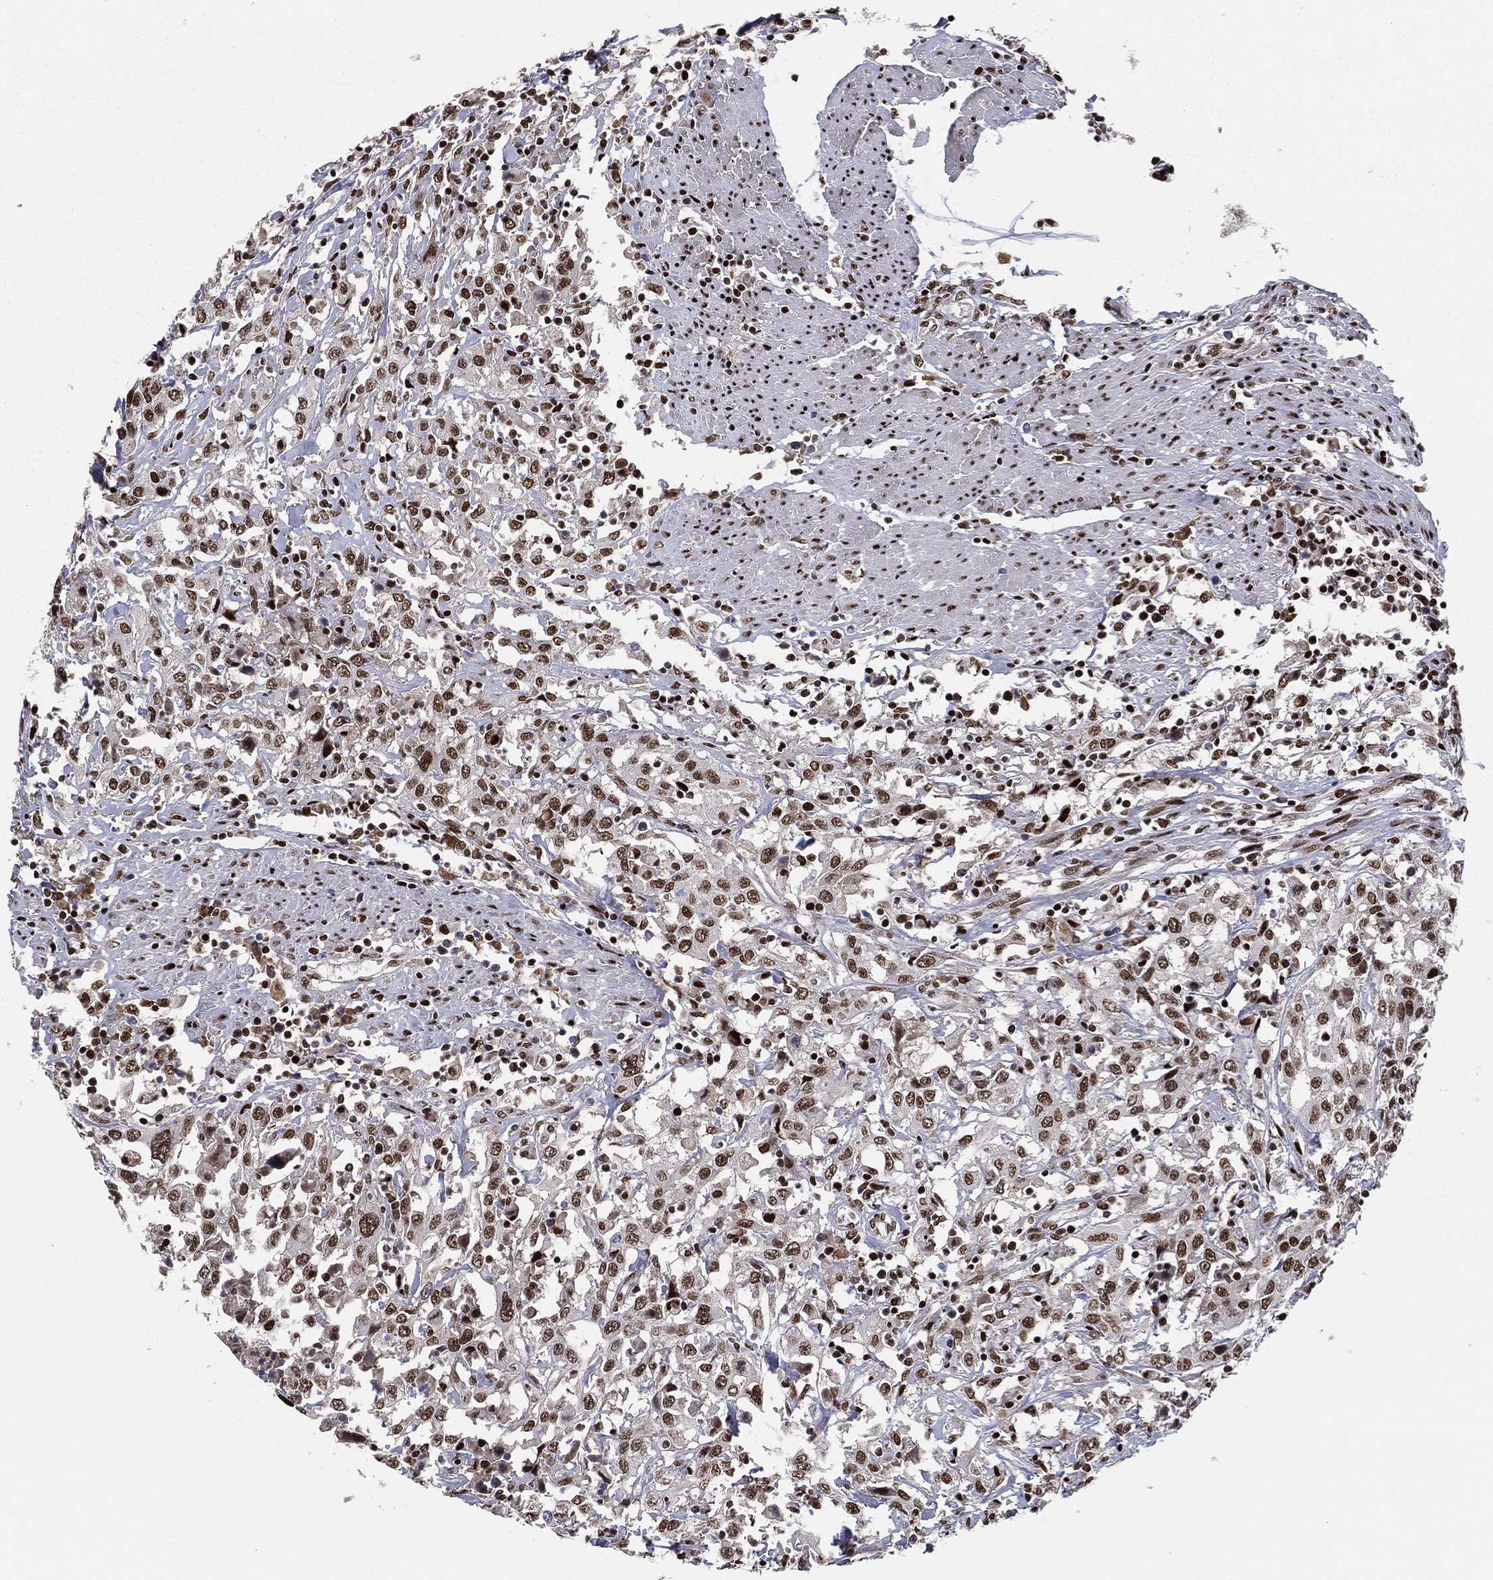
{"staining": {"intensity": "strong", "quantity": ">75%", "location": "nuclear"}, "tissue": "urothelial cancer", "cell_type": "Tumor cells", "image_type": "cancer", "snomed": [{"axis": "morphology", "description": "Urothelial carcinoma, High grade"}, {"axis": "topography", "description": "Urinary bladder"}], "caption": "Approximately >75% of tumor cells in human urothelial cancer display strong nuclear protein positivity as visualized by brown immunohistochemical staining.", "gene": "RTF1", "patient": {"sex": "male", "age": 61}}